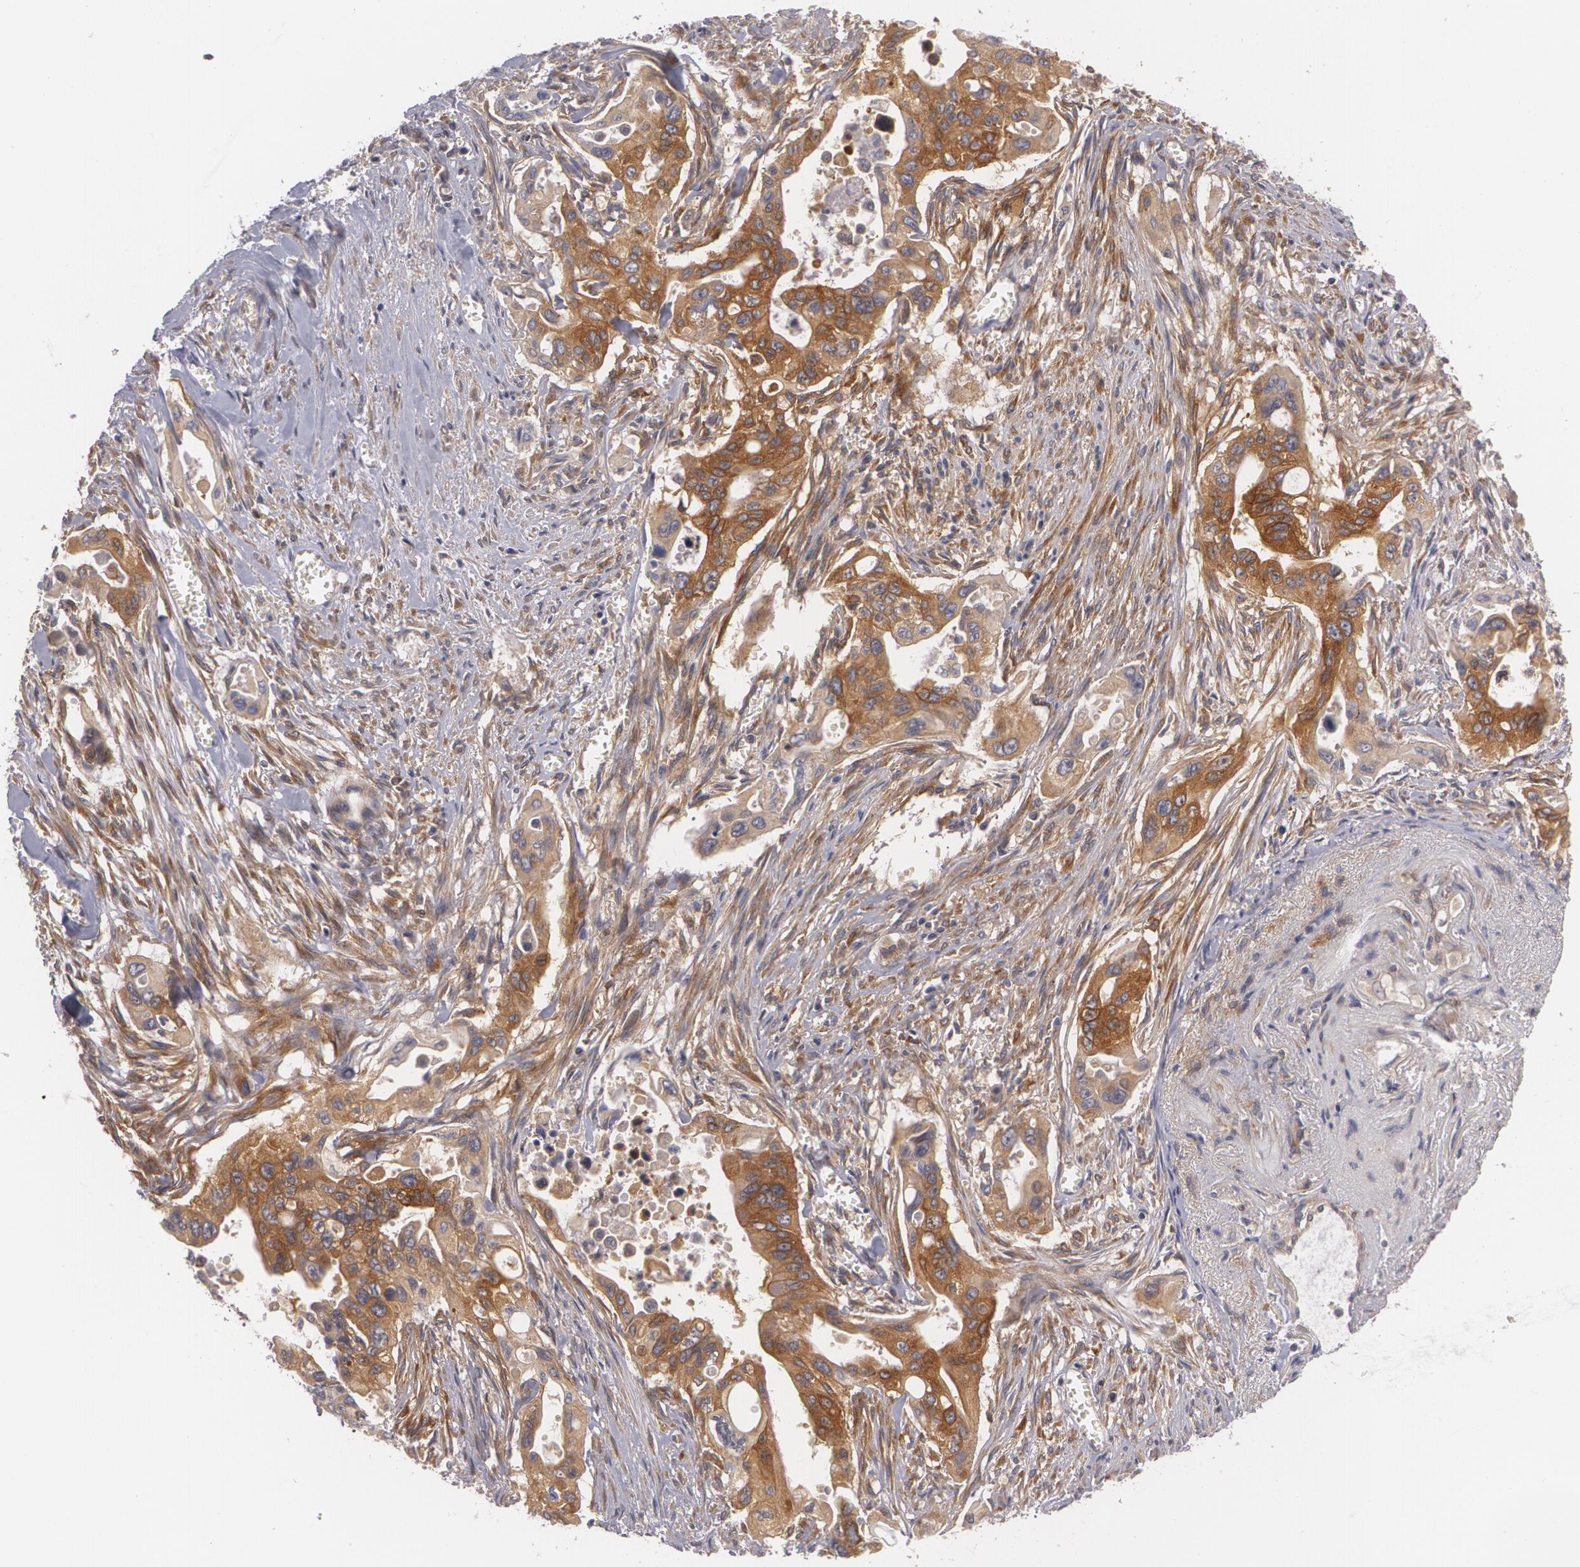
{"staining": {"intensity": "strong", "quantity": ">75%", "location": "cytoplasmic/membranous"}, "tissue": "pancreatic cancer", "cell_type": "Tumor cells", "image_type": "cancer", "snomed": [{"axis": "morphology", "description": "Adenocarcinoma, NOS"}, {"axis": "topography", "description": "Pancreas"}], "caption": "Protein expression analysis of pancreatic cancer shows strong cytoplasmic/membranous positivity in approximately >75% of tumor cells.", "gene": "CASK", "patient": {"sex": "male", "age": 77}}